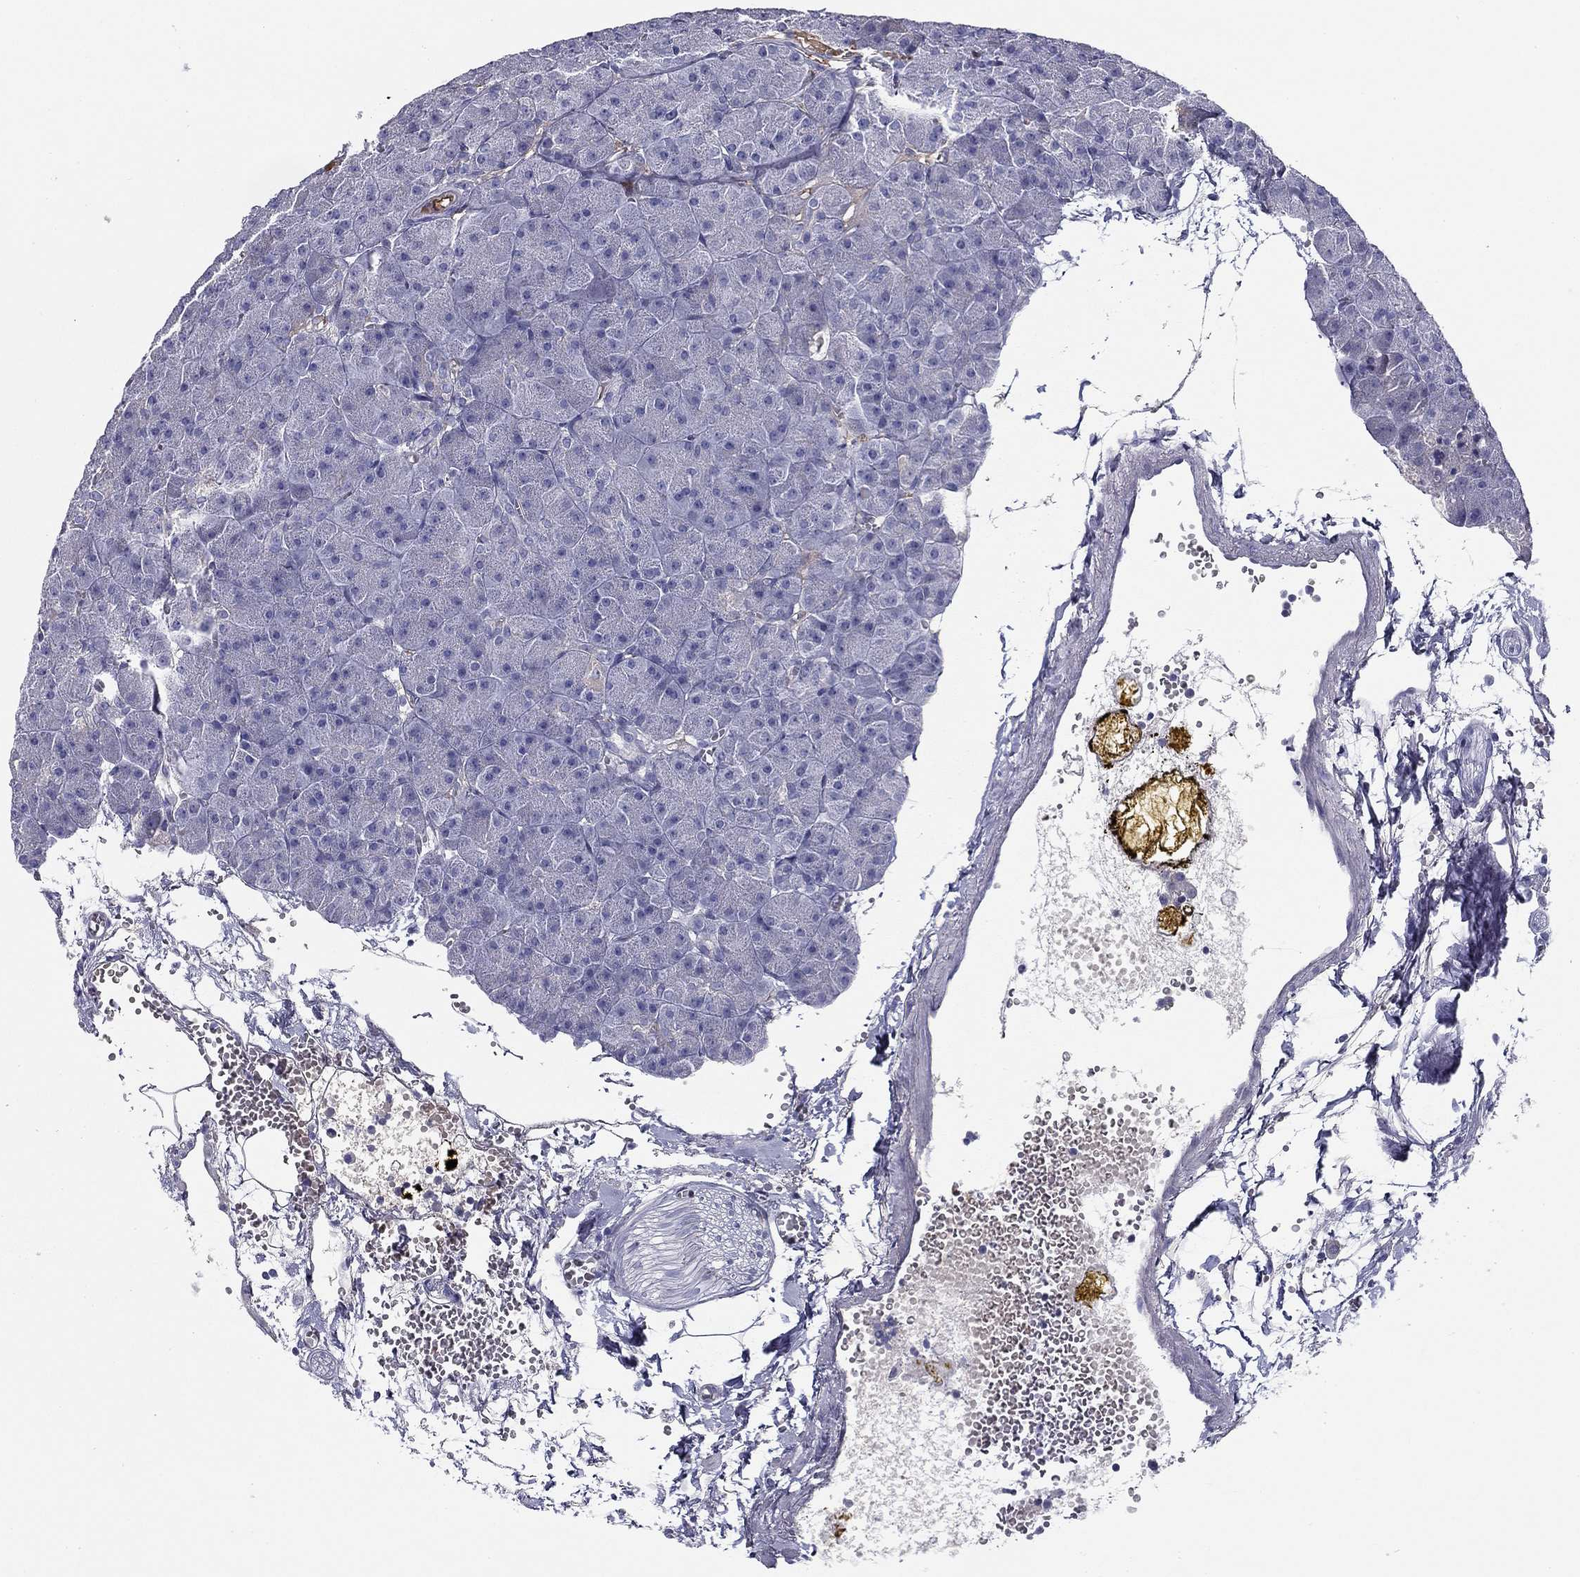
{"staining": {"intensity": "negative", "quantity": "none", "location": "none"}, "tissue": "pancreas", "cell_type": "Exocrine glandular cells", "image_type": "normal", "snomed": [{"axis": "morphology", "description": "Normal tissue, NOS"}, {"axis": "topography", "description": "Pancreas"}], "caption": "Benign pancreas was stained to show a protein in brown. There is no significant staining in exocrine glandular cells. (DAB immunohistochemistry visualized using brightfield microscopy, high magnification).", "gene": "CPLX4", "patient": {"sex": "male", "age": 61}}